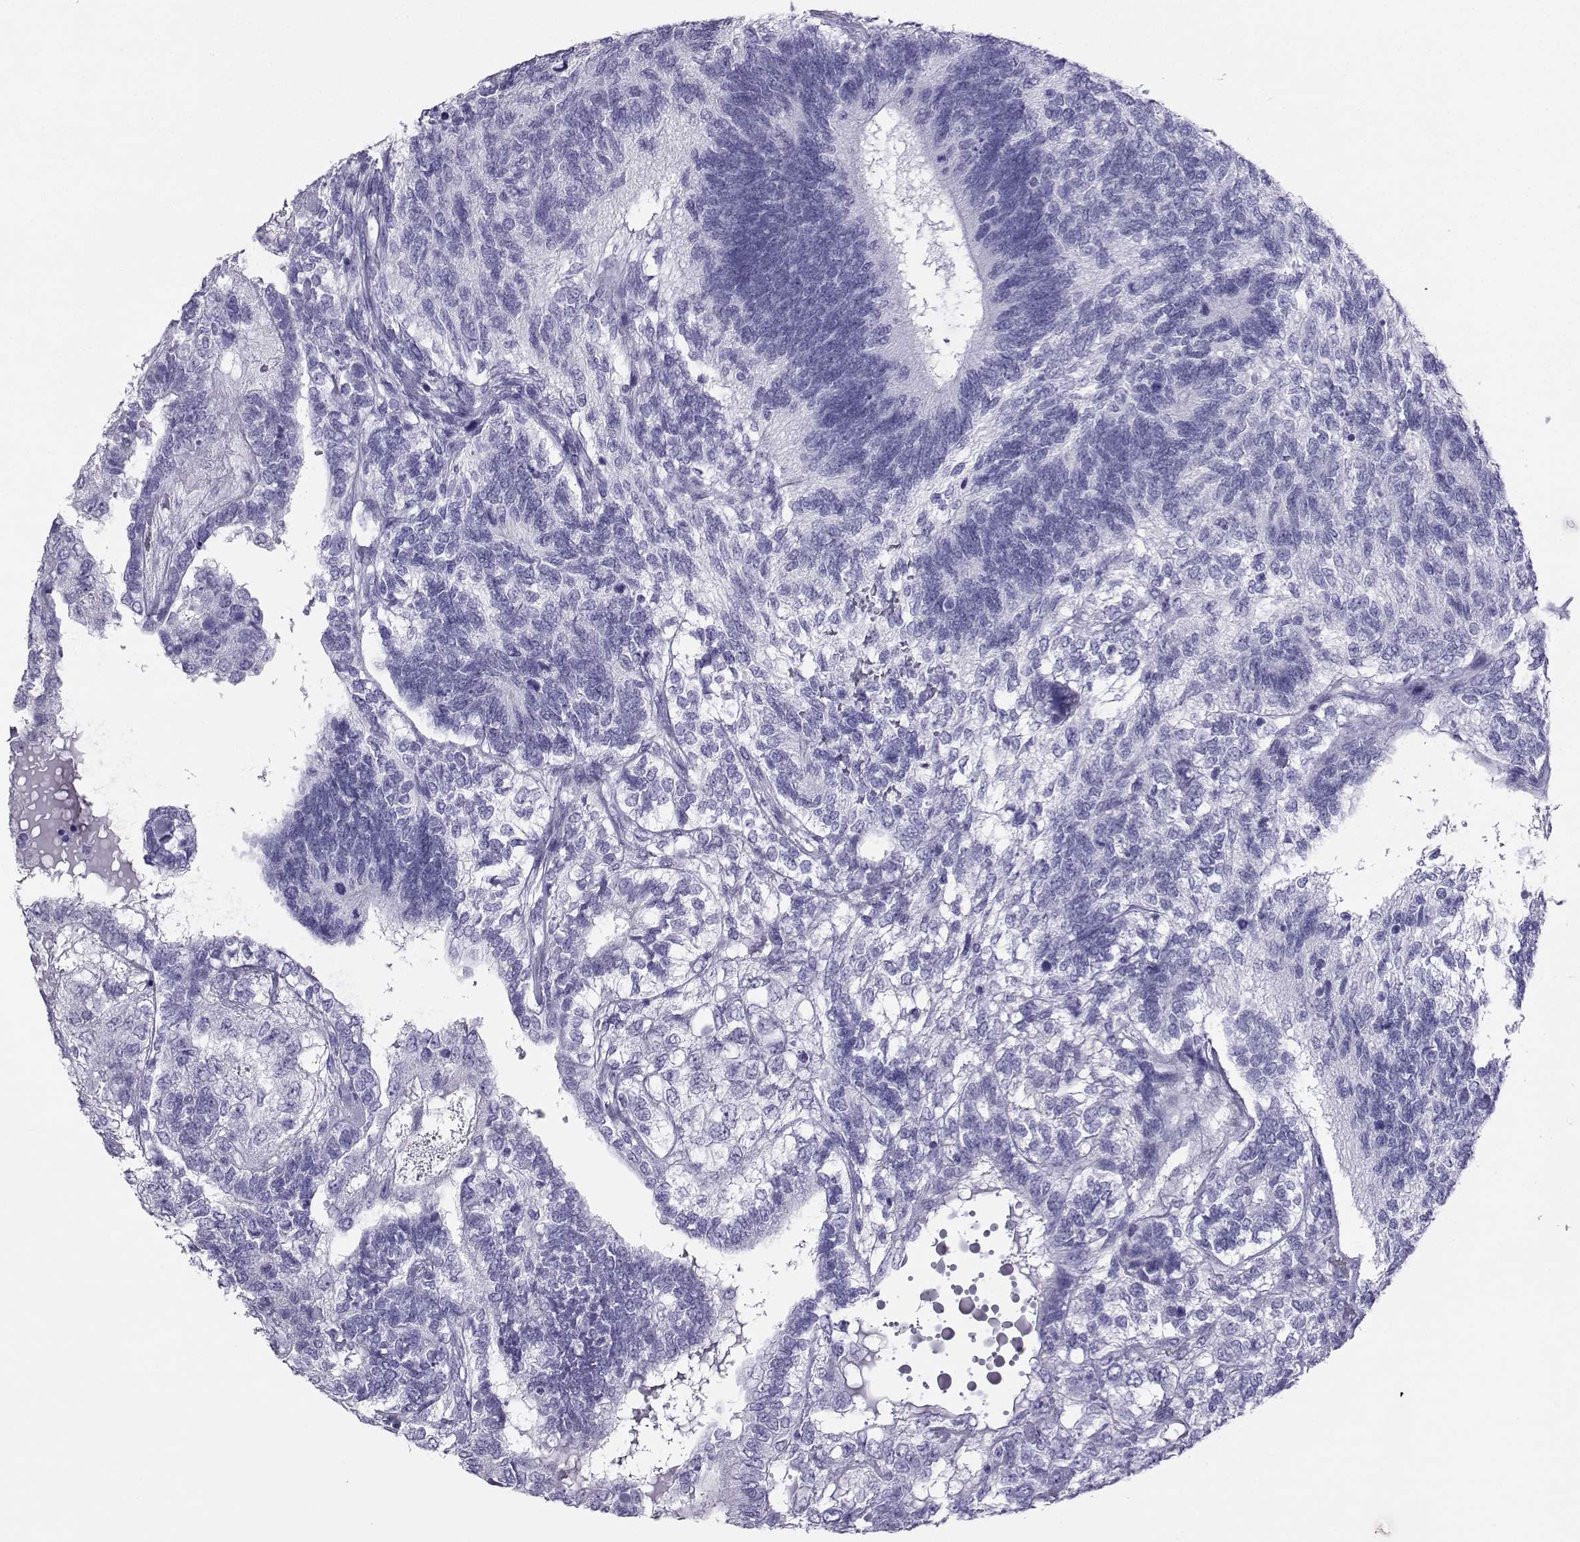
{"staining": {"intensity": "negative", "quantity": "none", "location": "none"}, "tissue": "testis cancer", "cell_type": "Tumor cells", "image_type": "cancer", "snomed": [{"axis": "morphology", "description": "Seminoma, NOS"}, {"axis": "morphology", "description": "Carcinoma, Embryonal, NOS"}, {"axis": "topography", "description": "Testis"}], "caption": "Immunohistochemical staining of human testis cancer (seminoma) demonstrates no significant positivity in tumor cells.", "gene": "LORICRIN", "patient": {"sex": "male", "age": 41}}